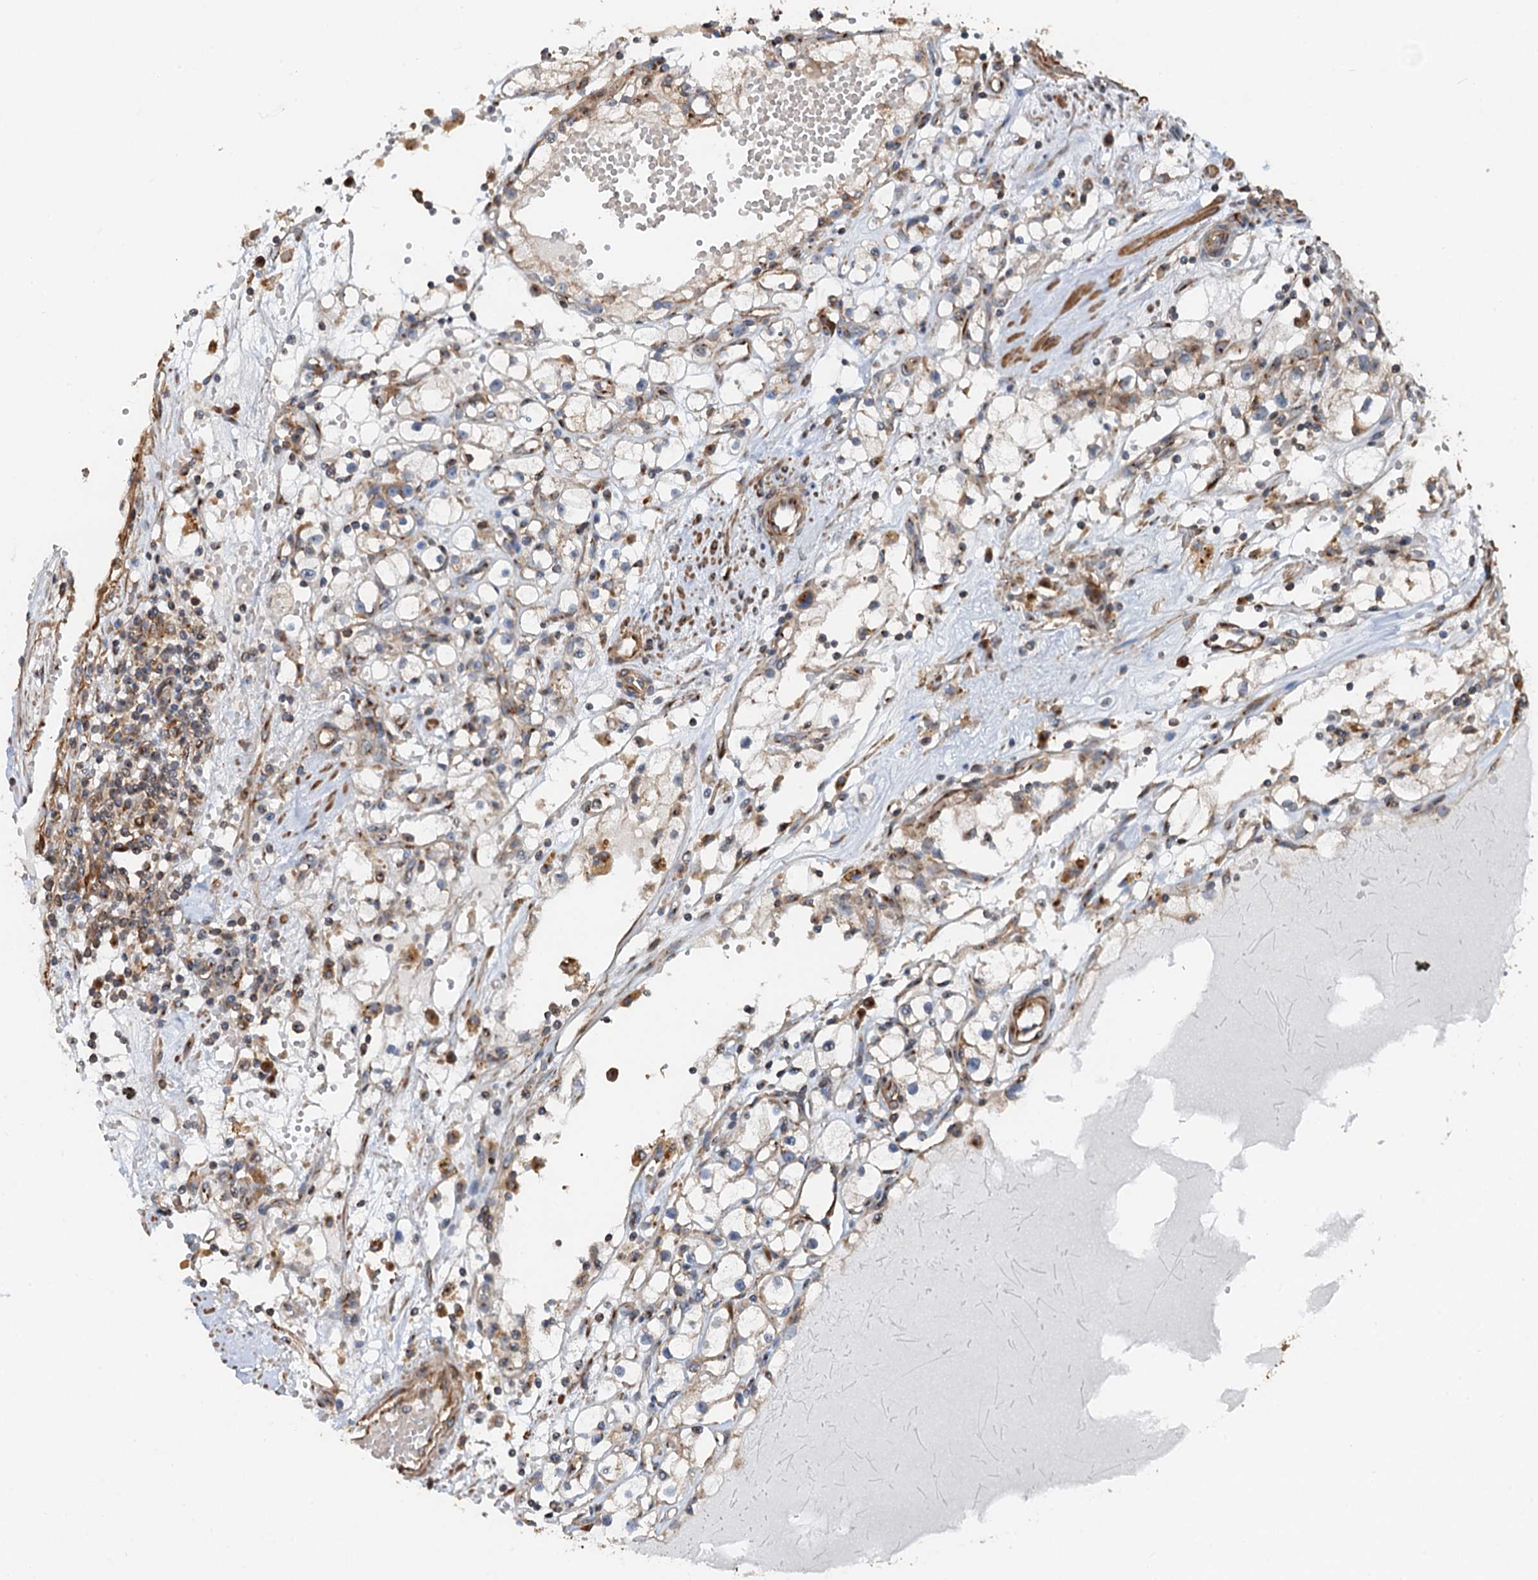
{"staining": {"intensity": "moderate", "quantity": "<25%", "location": "cytoplasmic/membranous"}, "tissue": "renal cancer", "cell_type": "Tumor cells", "image_type": "cancer", "snomed": [{"axis": "morphology", "description": "Adenocarcinoma, NOS"}, {"axis": "topography", "description": "Kidney"}], "caption": "Immunohistochemistry (IHC) micrograph of renal cancer (adenocarcinoma) stained for a protein (brown), which reveals low levels of moderate cytoplasmic/membranous staining in about <25% of tumor cells.", "gene": "ANKRD26", "patient": {"sex": "male", "age": 56}}